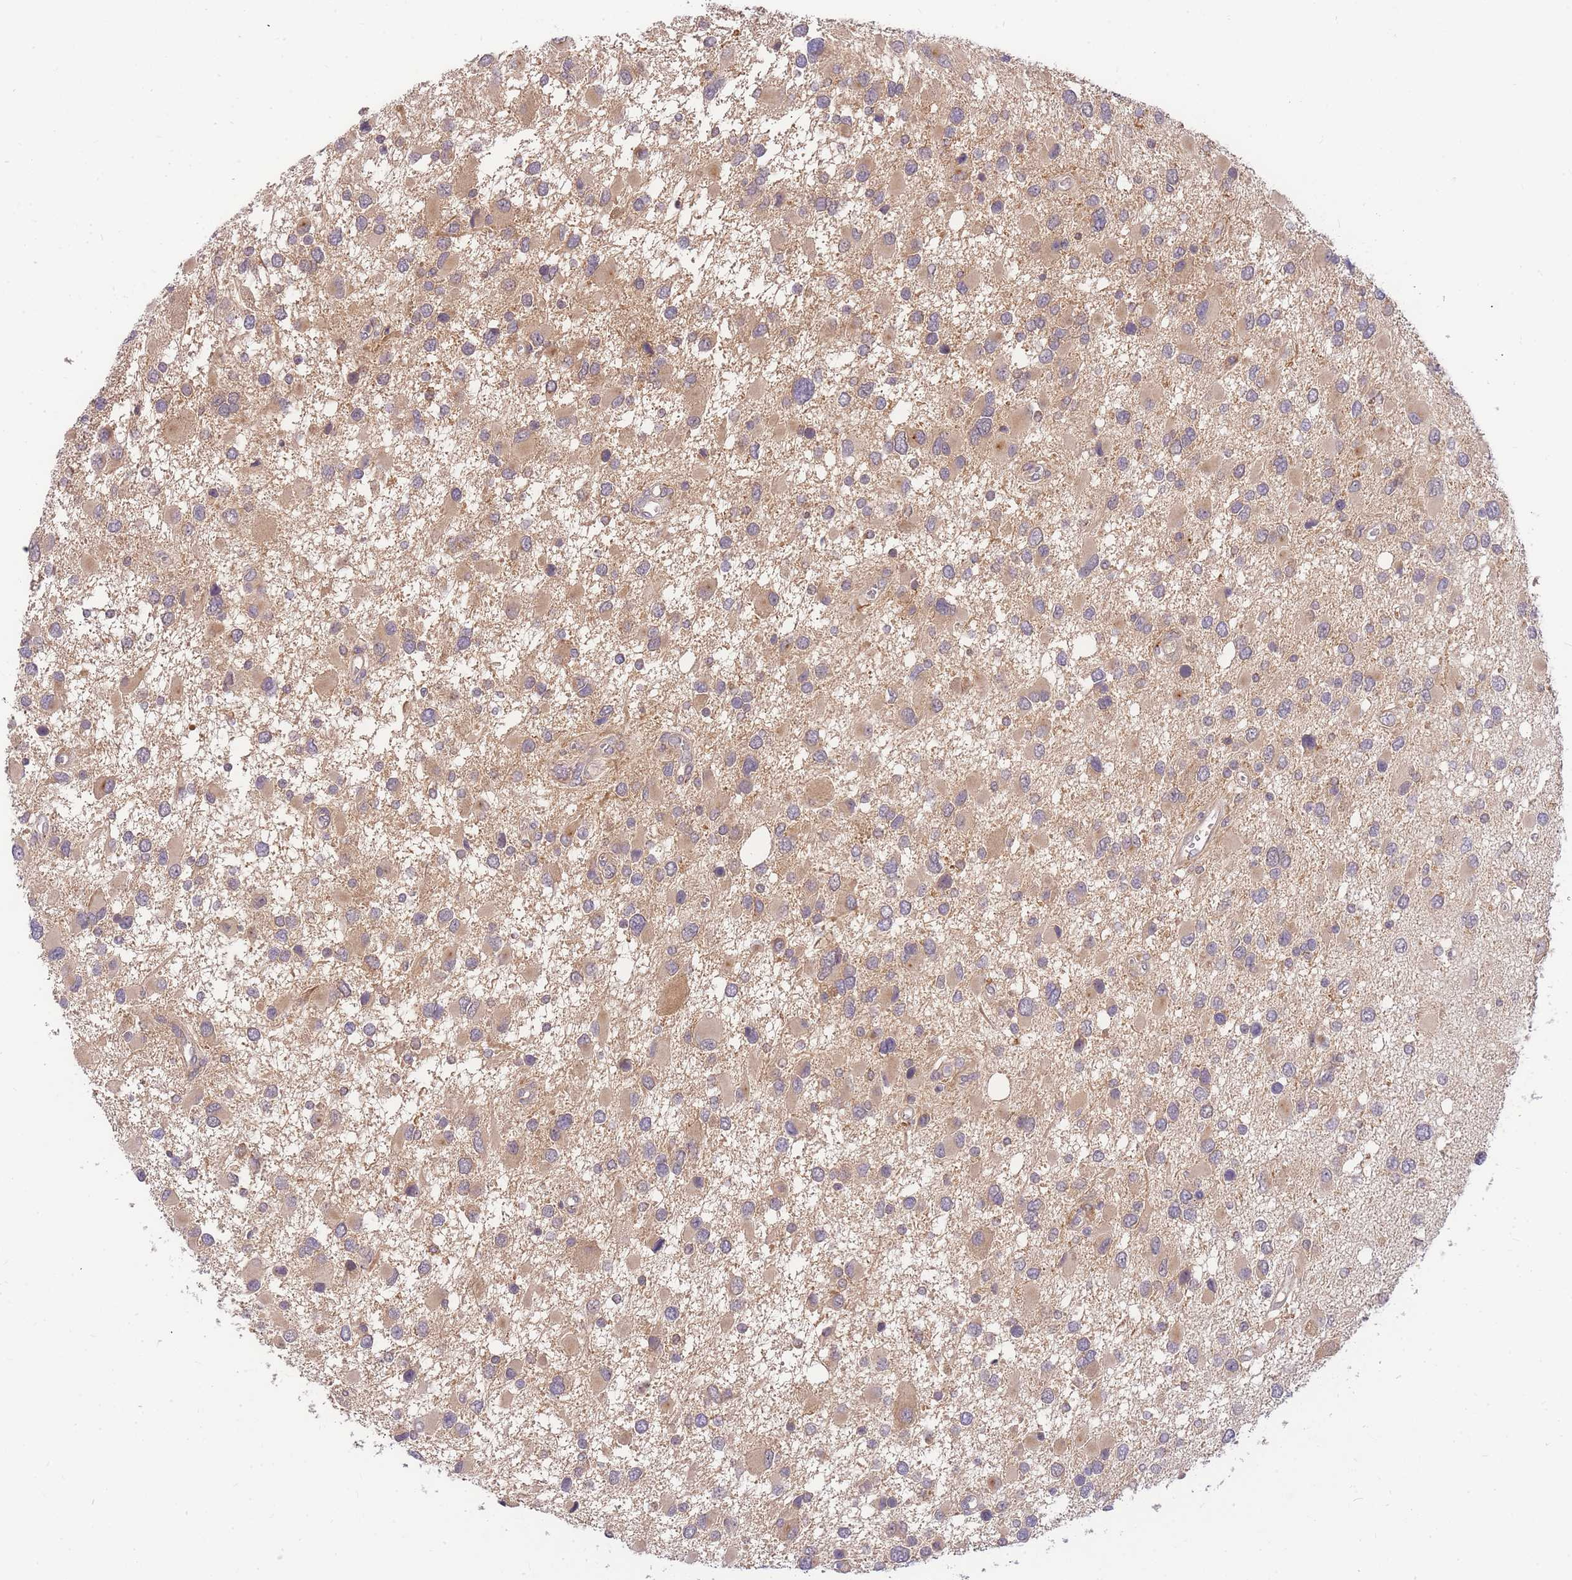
{"staining": {"intensity": "weak", "quantity": ">75%", "location": "cytoplasmic/membranous"}, "tissue": "glioma", "cell_type": "Tumor cells", "image_type": "cancer", "snomed": [{"axis": "morphology", "description": "Glioma, malignant, High grade"}, {"axis": "topography", "description": "Brain"}], "caption": "Immunohistochemistry (IHC) (DAB) staining of human malignant glioma (high-grade) demonstrates weak cytoplasmic/membranous protein expression in approximately >75% of tumor cells. The staining was performed using DAB (3,3'-diaminobenzidine) to visualize the protein expression in brown, while the nuclei were stained in blue with hematoxylin (Magnification: 20x).", "gene": "ZNF577", "patient": {"sex": "male", "age": 53}}